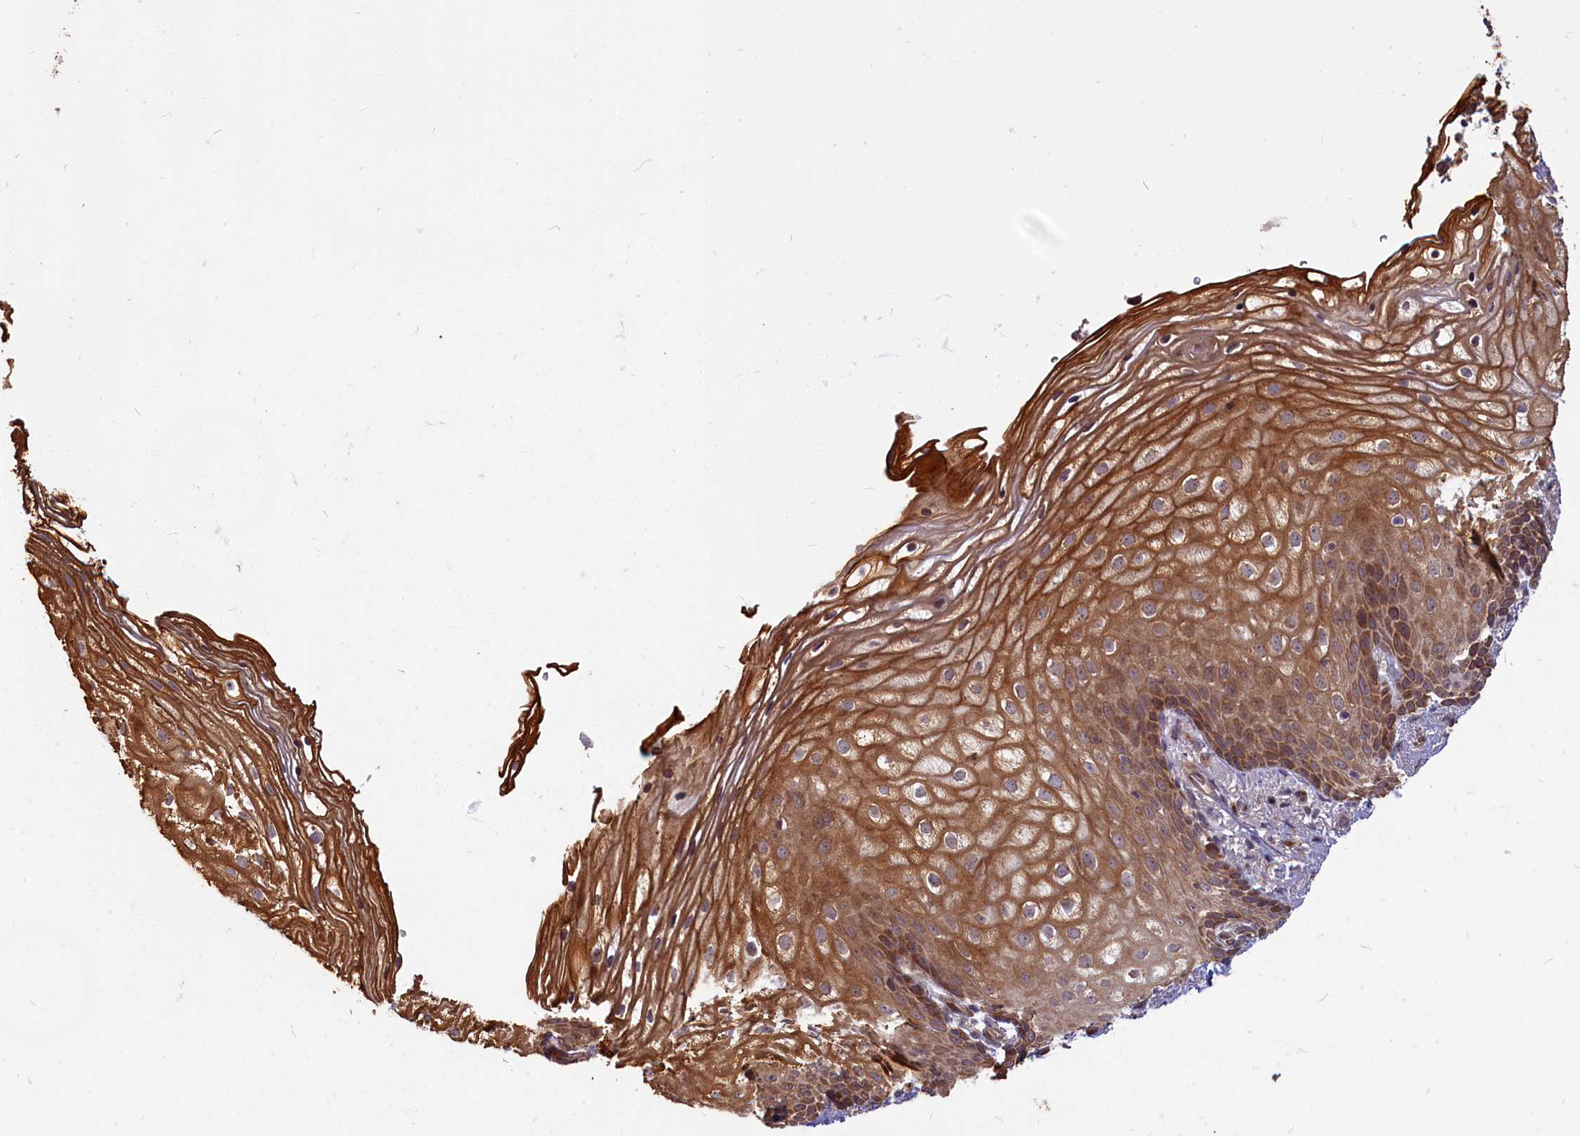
{"staining": {"intensity": "strong", "quantity": ">75%", "location": "cytoplasmic/membranous"}, "tissue": "vagina", "cell_type": "Squamous epithelial cells", "image_type": "normal", "snomed": [{"axis": "morphology", "description": "Normal tissue, NOS"}, {"axis": "topography", "description": "Vagina"}], "caption": "Protein staining of normal vagina displays strong cytoplasmic/membranous positivity in approximately >75% of squamous epithelial cells. (DAB IHC with brightfield microscopy, high magnification).", "gene": "ENSG00000274944", "patient": {"sex": "female", "age": 60}}